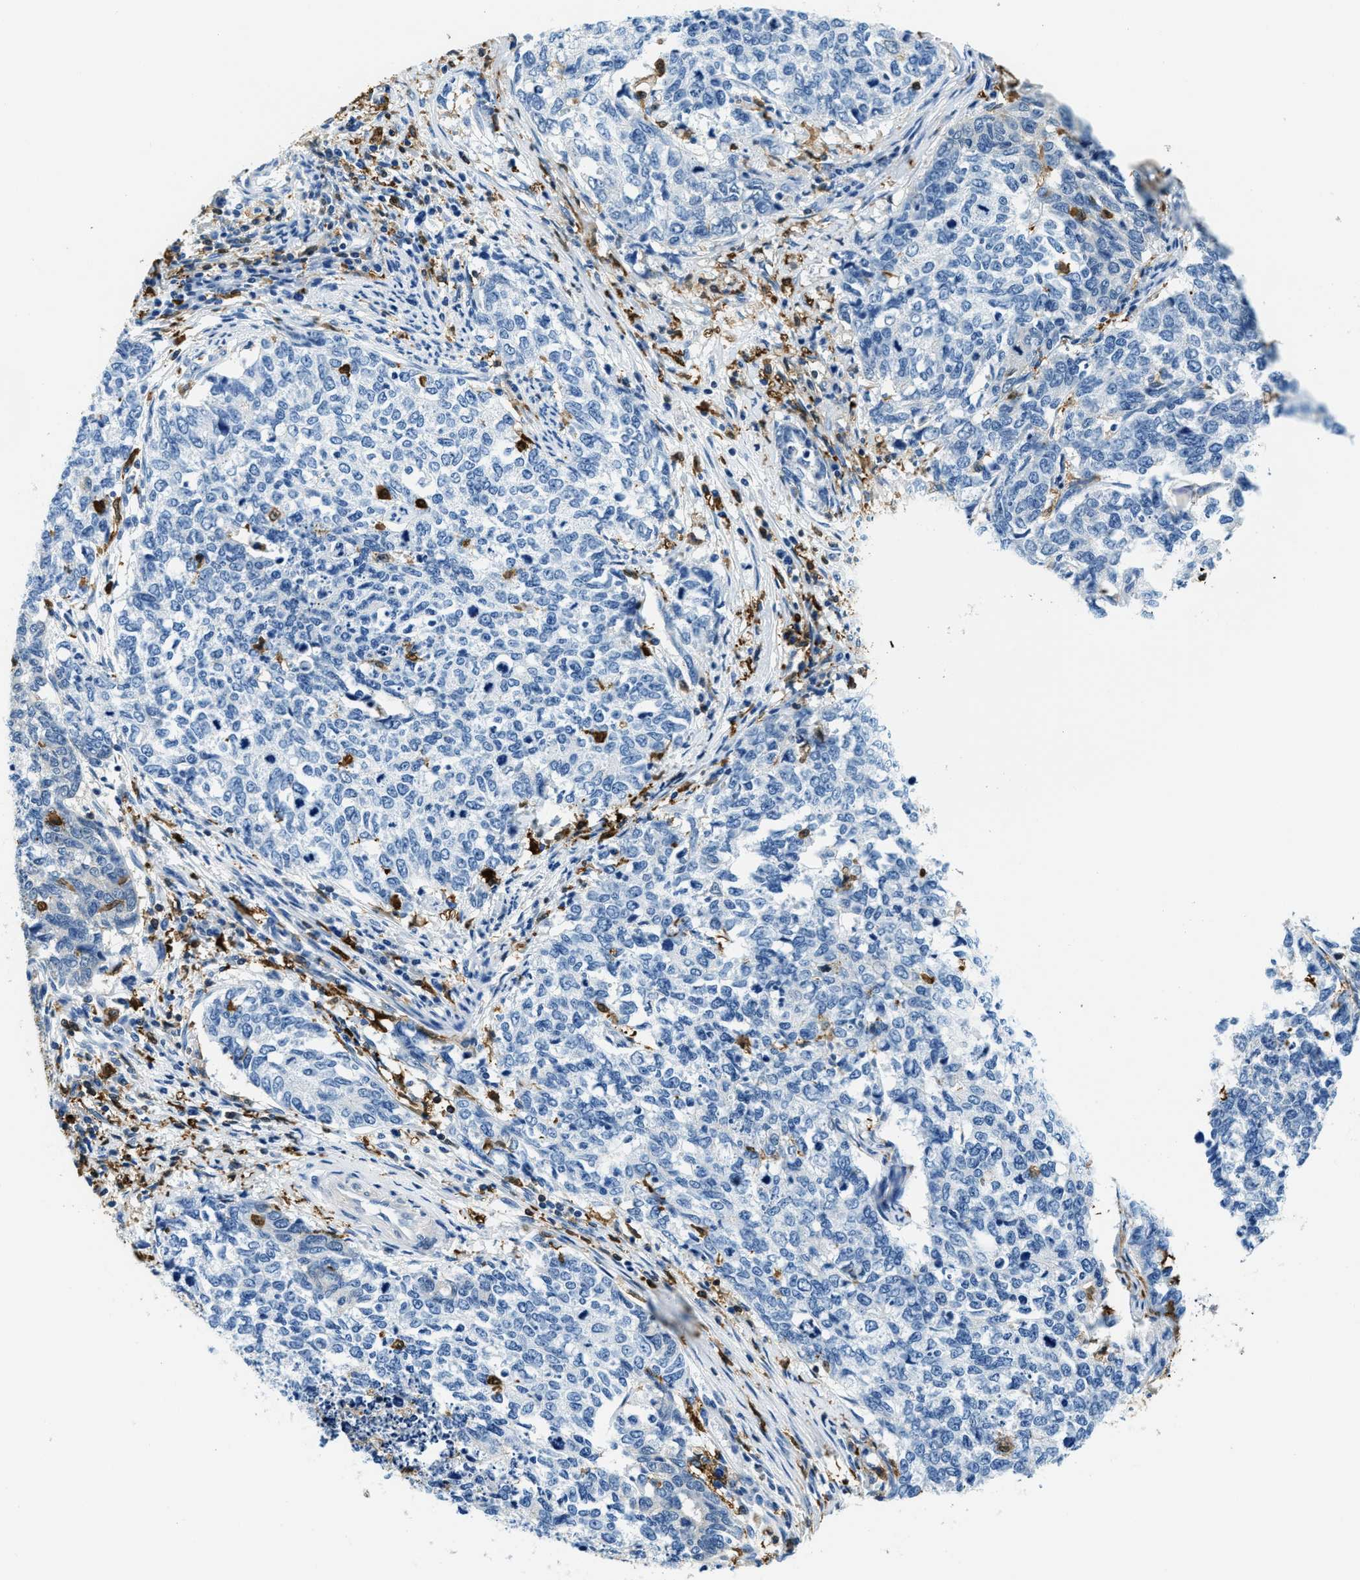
{"staining": {"intensity": "negative", "quantity": "none", "location": "none"}, "tissue": "cervical cancer", "cell_type": "Tumor cells", "image_type": "cancer", "snomed": [{"axis": "morphology", "description": "Squamous cell carcinoma, NOS"}, {"axis": "topography", "description": "Cervix"}], "caption": "The micrograph exhibits no significant expression in tumor cells of squamous cell carcinoma (cervical). (Brightfield microscopy of DAB immunohistochemistry (IHC) at high magnification).", "gene": "CAPG", "patient": {"sex": "female", "age": 63}}